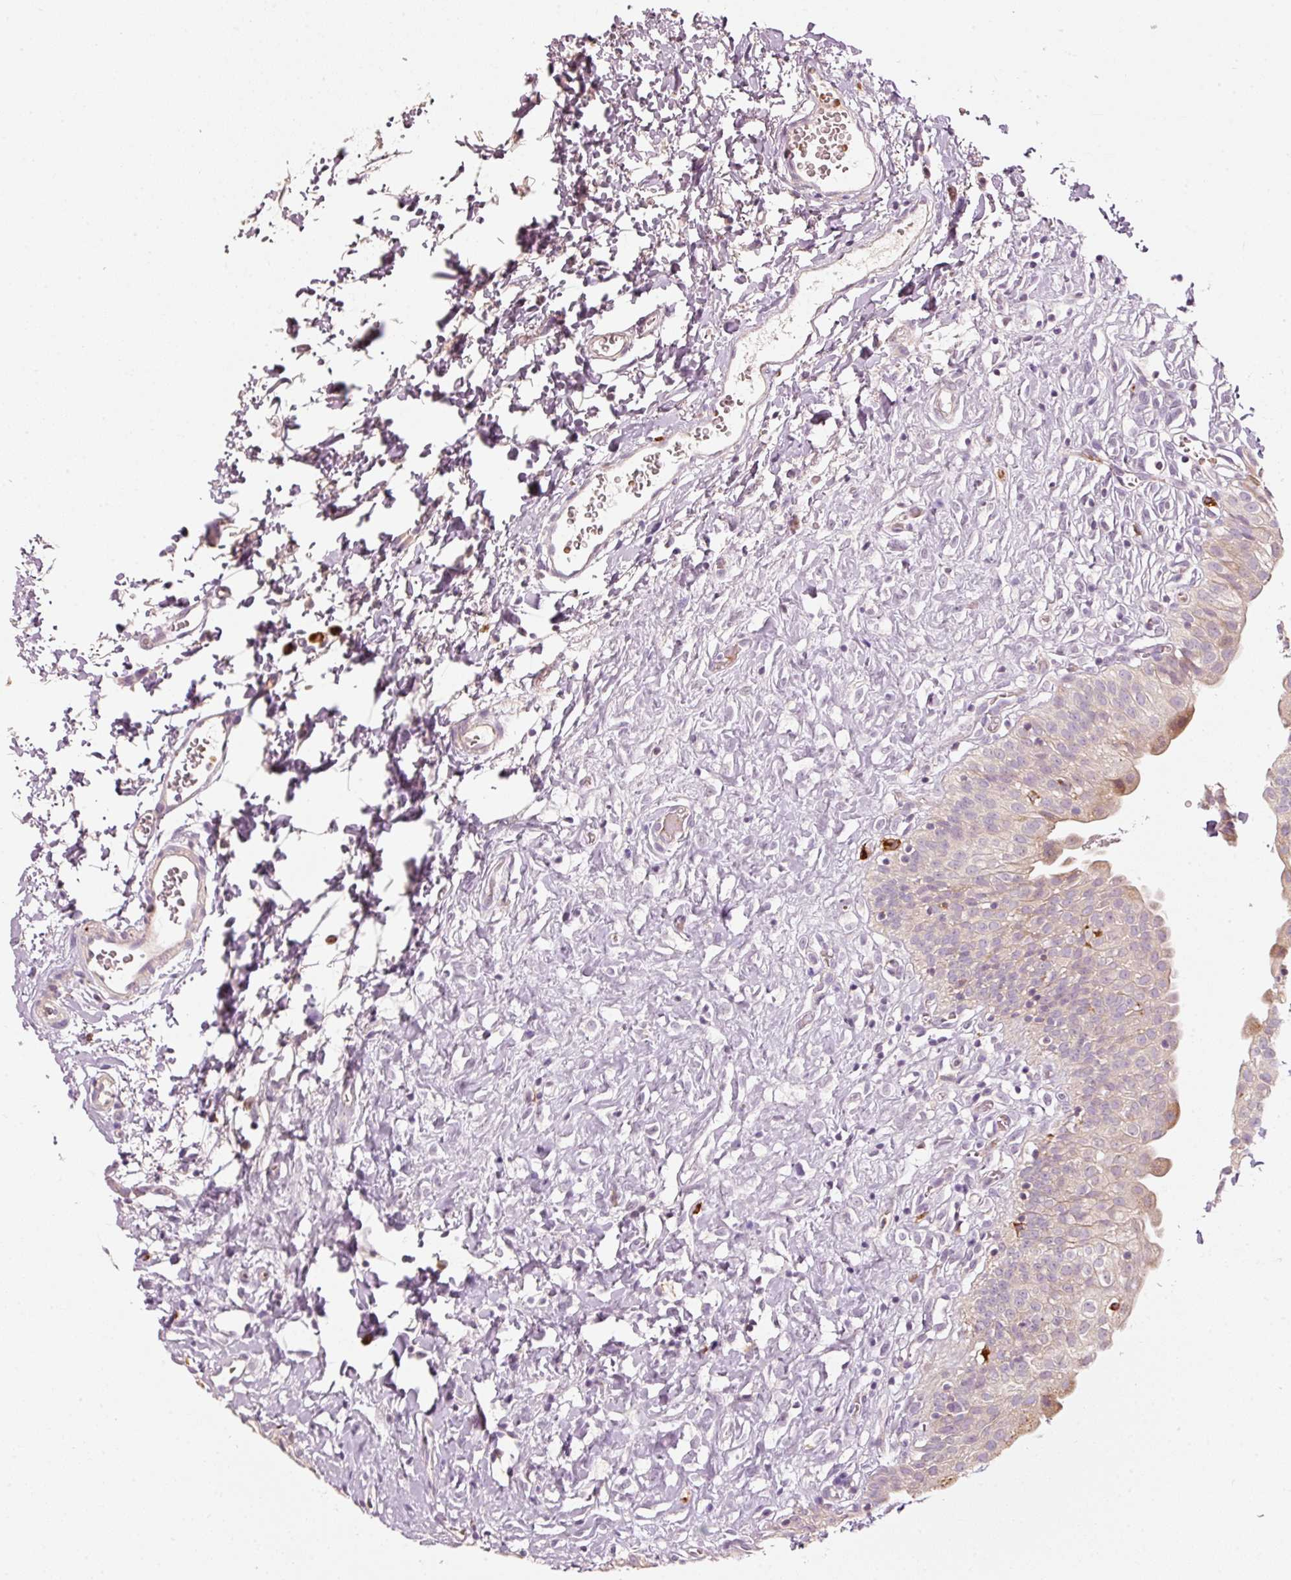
{"staining": {"intensity": "moderate", "quantity": "<25%", "location": "cytoplasmic/membranous"}, "tissue": "urinary bladder", "cell_type": "Urothelial cells", "image_type": "normal", "snomed": [{"axis": "morphology", "description": "Normal tissue, NOS"}, {"axis": "topography", "description": "Urinary bladder"}], "caption": "The photomicrograph shows staining of normal urinary bladder, revealing moderate cytoplasmic/membranous protein expression (brown color) within urothelial cells.", "gene": "KLHL21", "patient": {"sex": "male", "age": 51}}